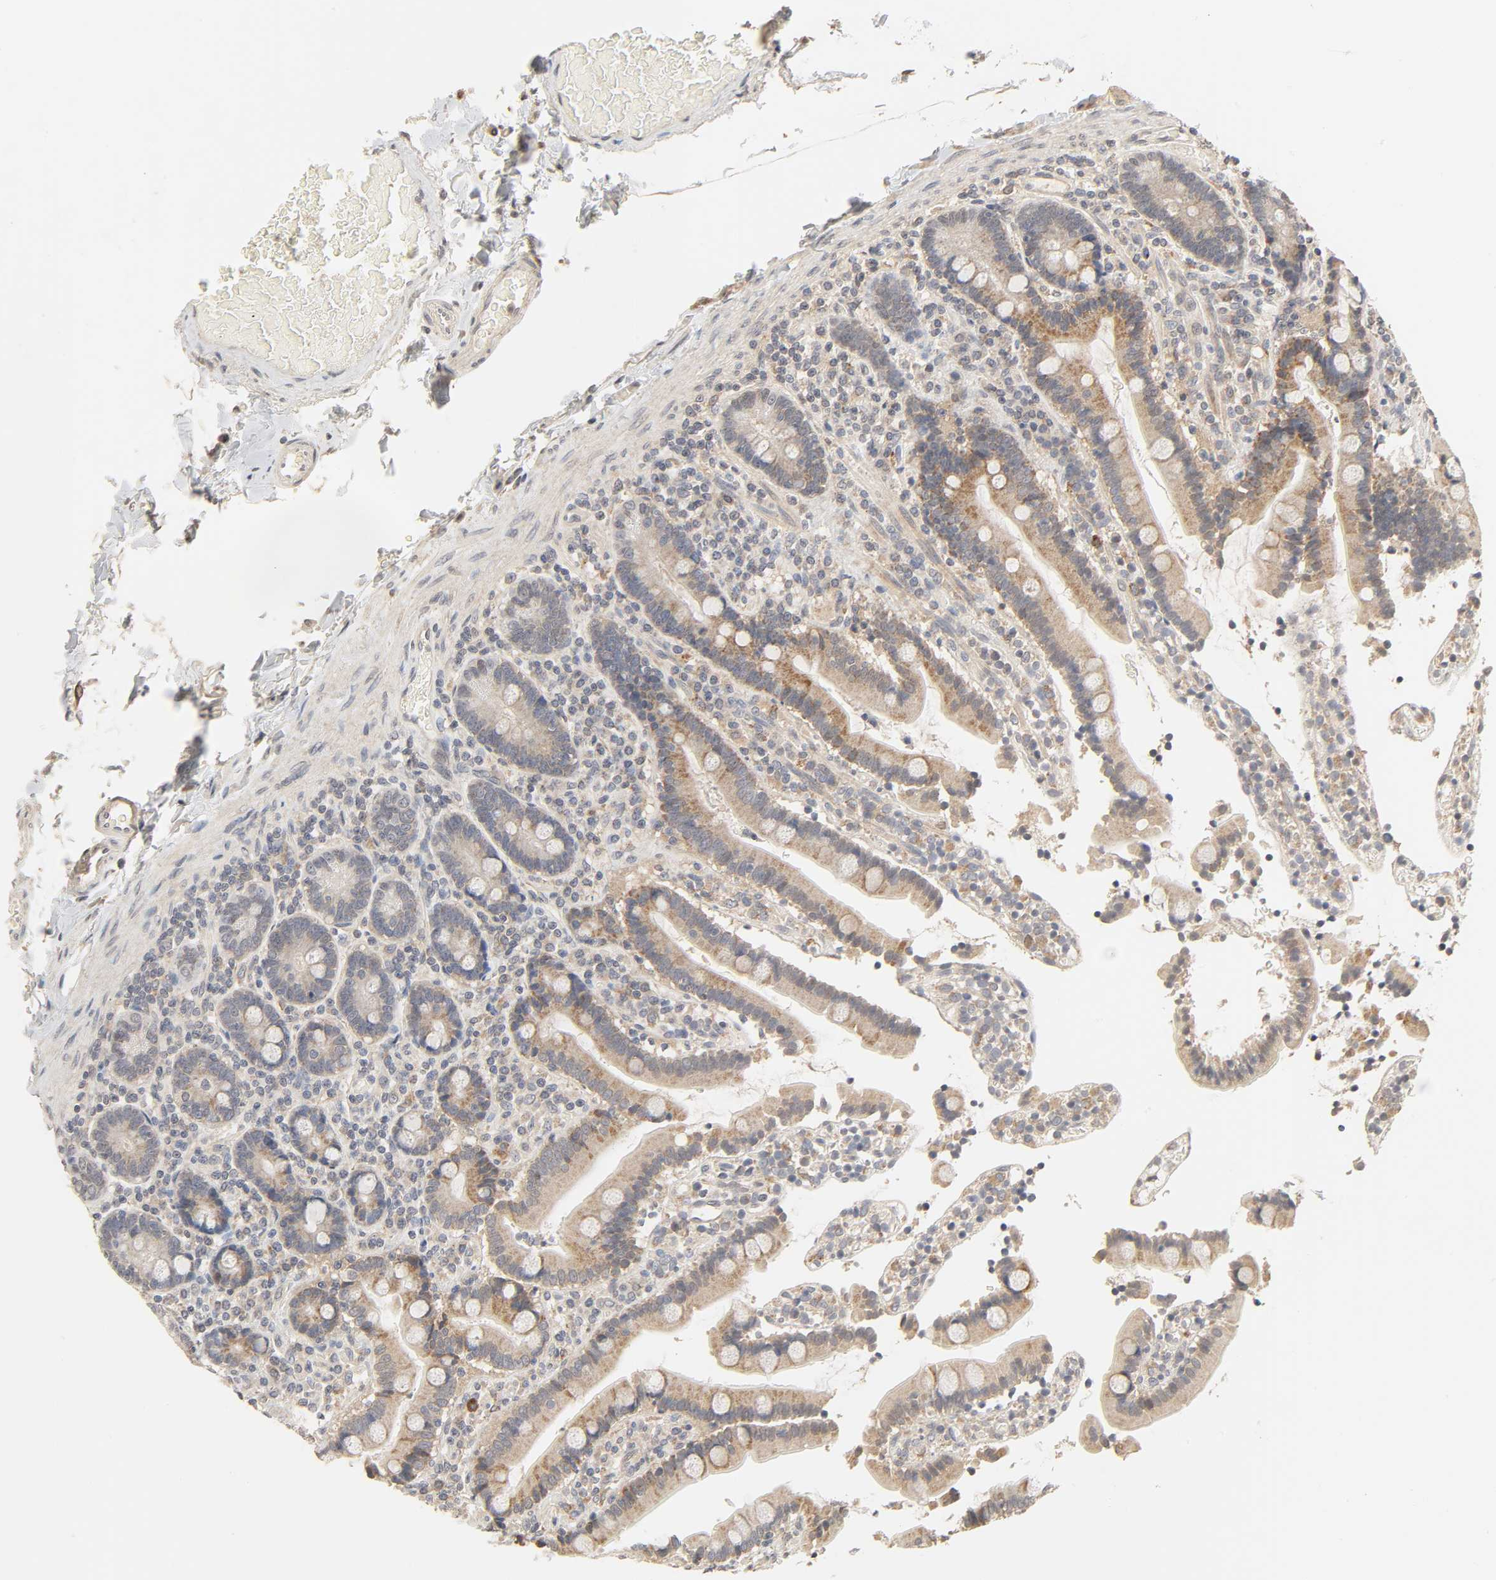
{"staining": {"intensity": "moderate", "quantity": ">75%", "location": "cytoplasmic/membranous"}, "tissue": "duodenum", "cell_type": "Glandular cells", "image_type": "normal", "snomed": [{"axis": "morphology", "description": "Normal tissue, NOS"}, {"axis": "topography", "description": "Duodenum"}], "caption": "Unremarkable duodenum shows moderate cytoplasmic/membranous positivity in about >75% of glandular cells (Stains: DAB (3,3'-diaminobenzidine) in brown, nuclei in blue, Microscopy: brightfield microscopy at high magnification)..", "gene": "CLEC4E", "patient": {"sex": "female", "age": 53}}